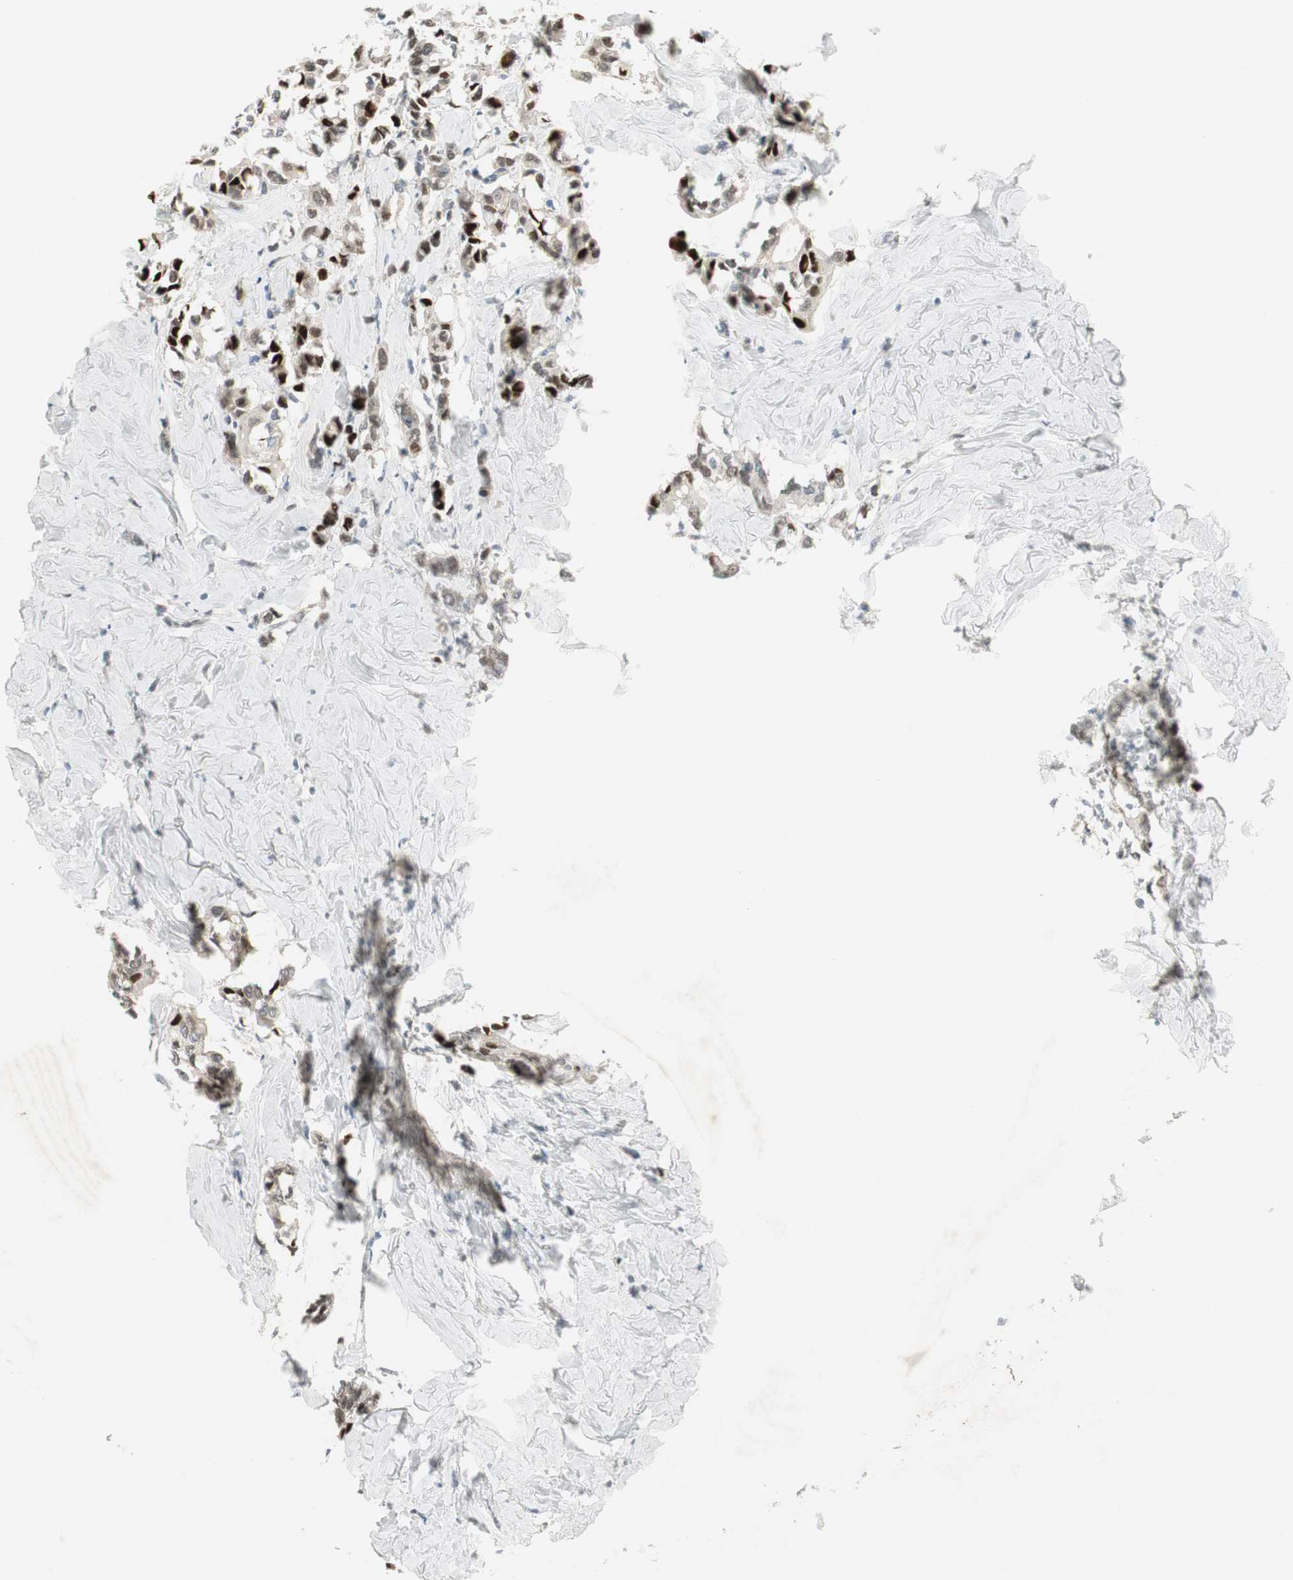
{"staining": {"intensity": "strong", "quantity": "25%-75%", "location": "nuclear"}, "tissue": "breast cancer", "cell_type": "Tumor cells", "image_type": "cancer", "snomed": [{"axis": "morphology", "description": "Duct carcinoma"}, {"axis": "topography", "description": "Breast"}], "caption": "Breast cancer (invasive ductal carcinoma) stained with a protein marker reveals strong staining in tumor cells.", "gene": "AJUBA", "patient": {"sex": "female", "age": 84}}